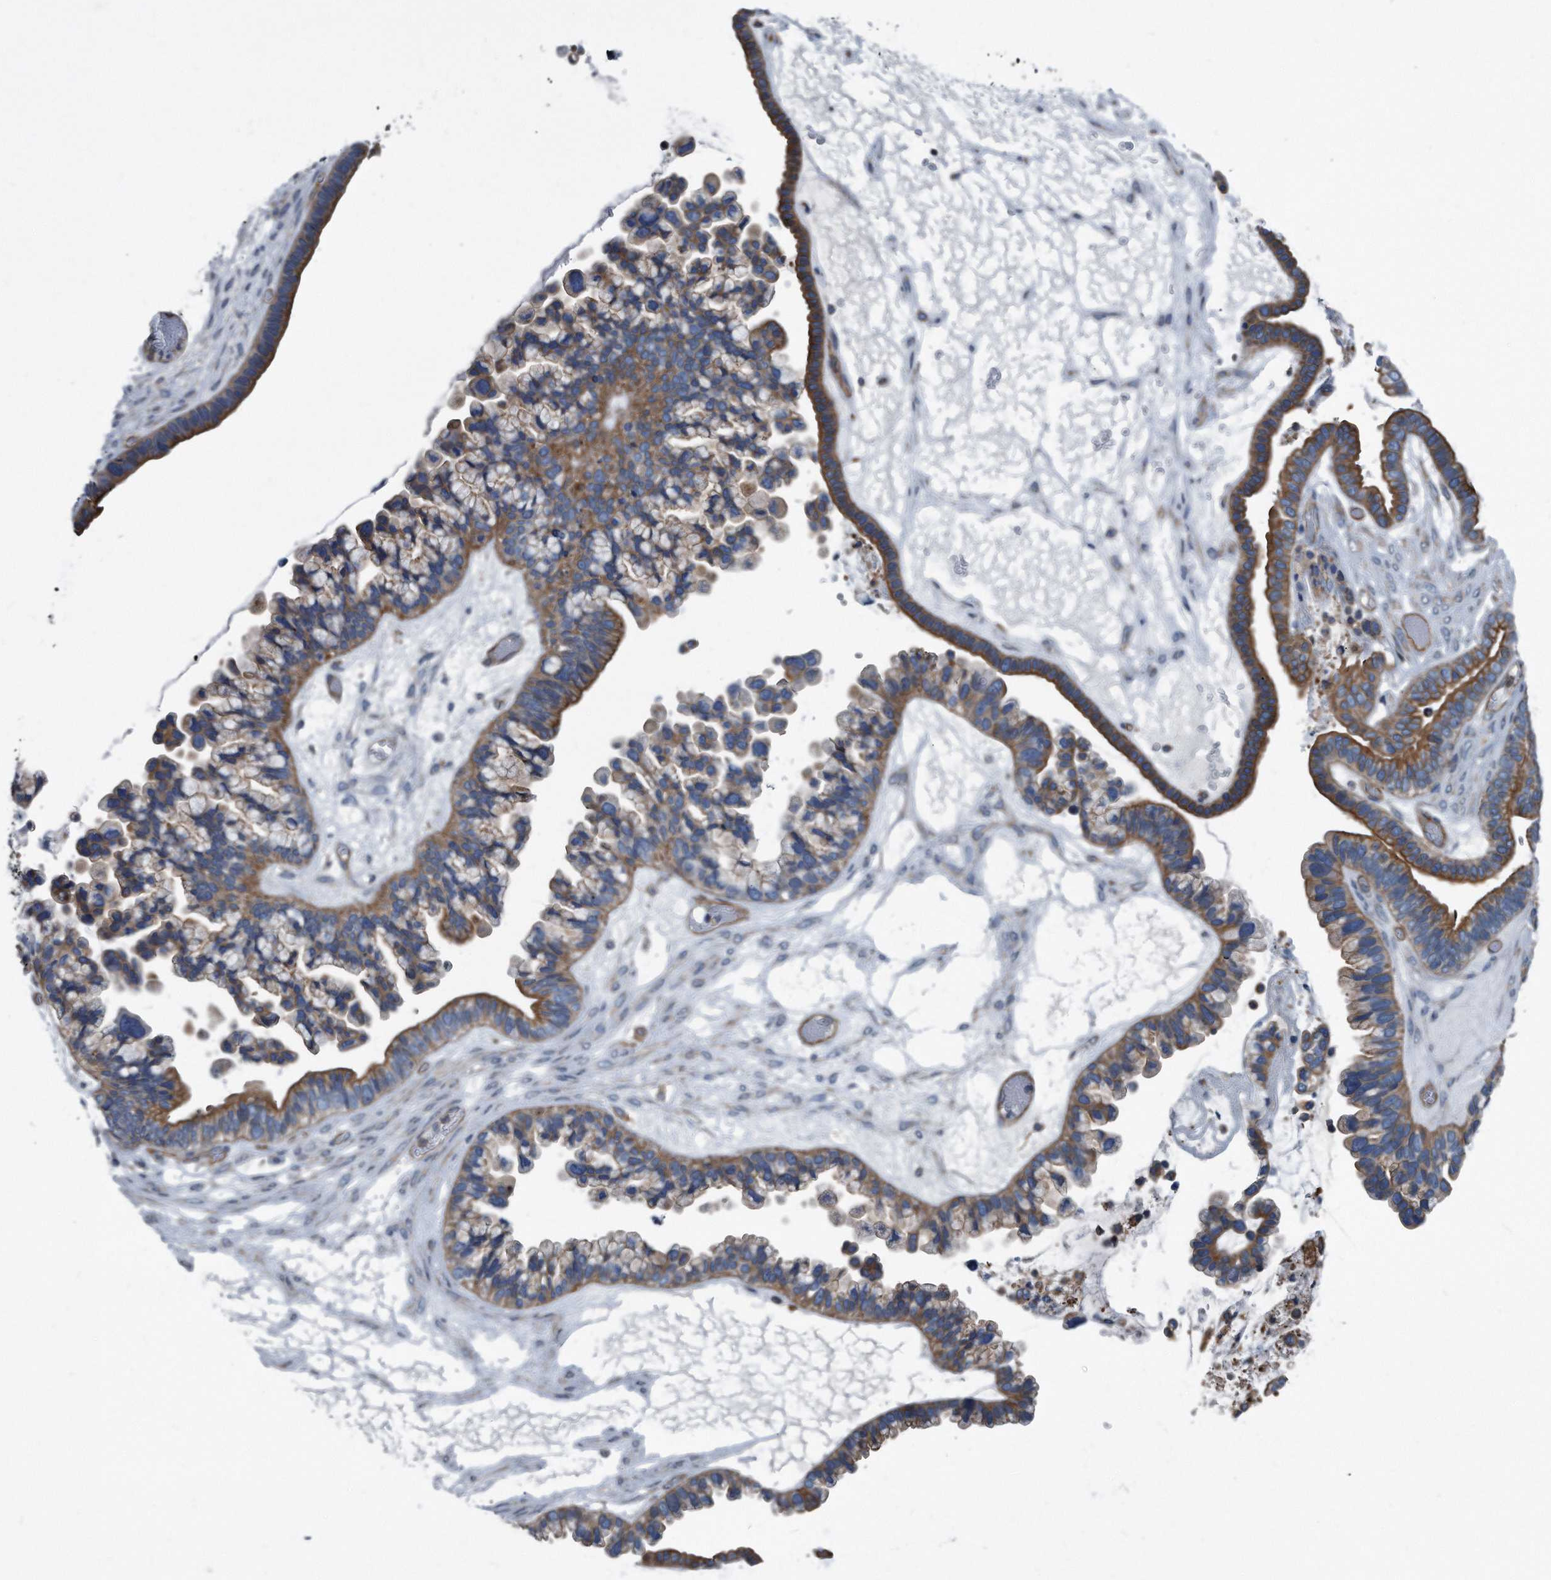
{"staining": {"intensity": "moderate", "quantity": ">75%", "location": "cytoplasmic/membranous"}, "tissue": "ovarian cancer", "cell_type": "Tumor cells", "image_type": "cancer", "snomed": [{"axis": "morphology", "description": "Cystadenocarcinoma, serous, NOS"}, {"axis": "topography", "description": "Ovary"}], "caption": "Ovarian cancer stained with a protein marker demonstrates moderate staining in tumor cells.", "gene": "PLEC", "patient": {"sex": "female", "age": 56}}